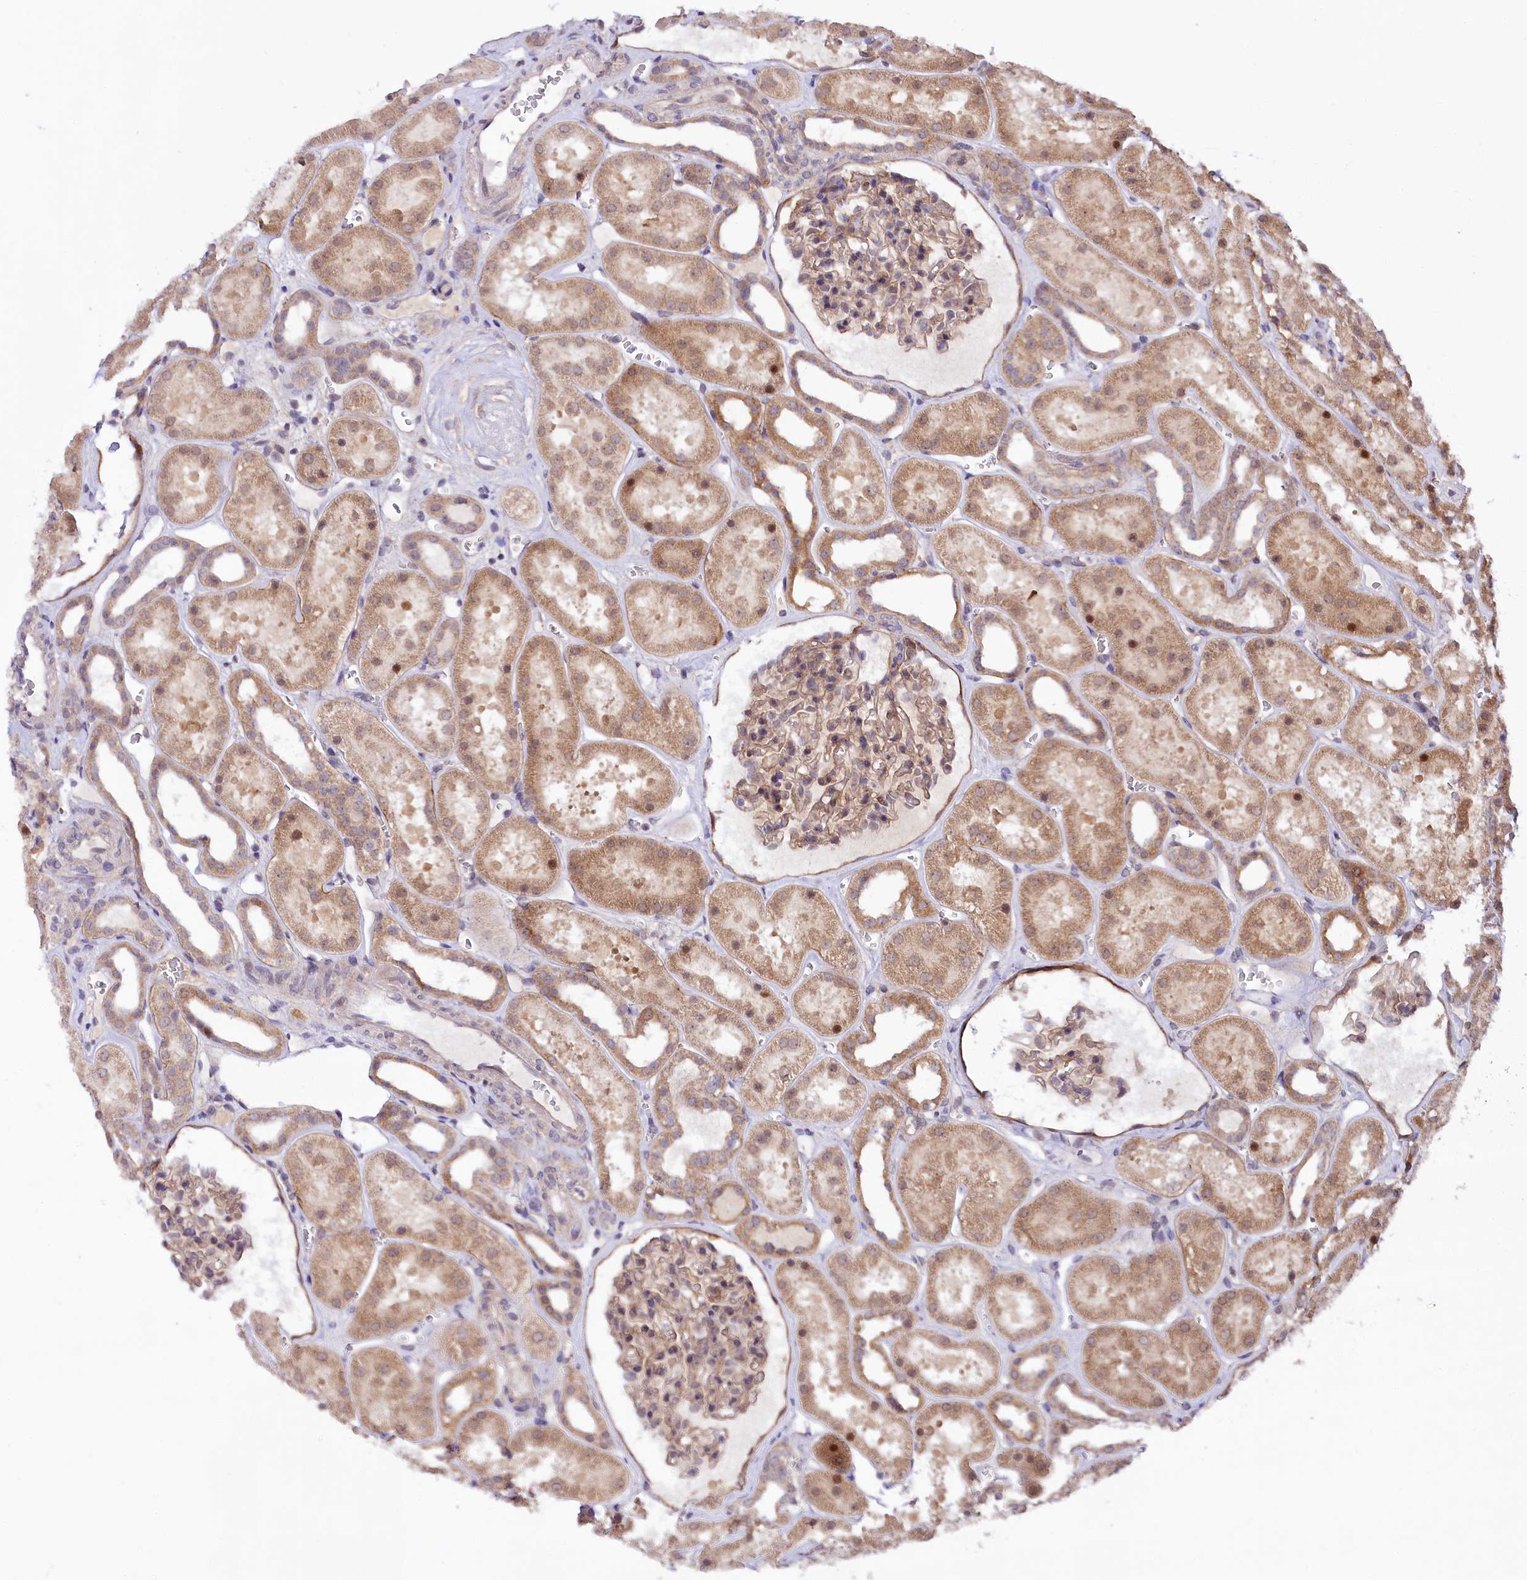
{"staining": {"intensity": "weak", "quantity": ">75%", "location": "cytoplasmic/membranous,nuclear"}, "tissue": "kidney", "cell_type": "Cells in glomeruli", "image_type": "normal", "snomed": [{"axis": "morphology", "description": "Normal tissue, NOS"}, {"axis": "topography", "description": "Kidney"}], "caption": "Unremarkable kidney displays weak cytoplasmic/membranous,nuclear expression in approximately >75% of cells in glomeruli, visualized by immunohistochemistry. Using DAB (3,3'-diaminobenzidine) (brown) and hematoxylin (blue) stains, captured at high magnification using brightfield microscopy.", "gene": "PHLDB1", "patient": {"sex": "female", "age": 41}}